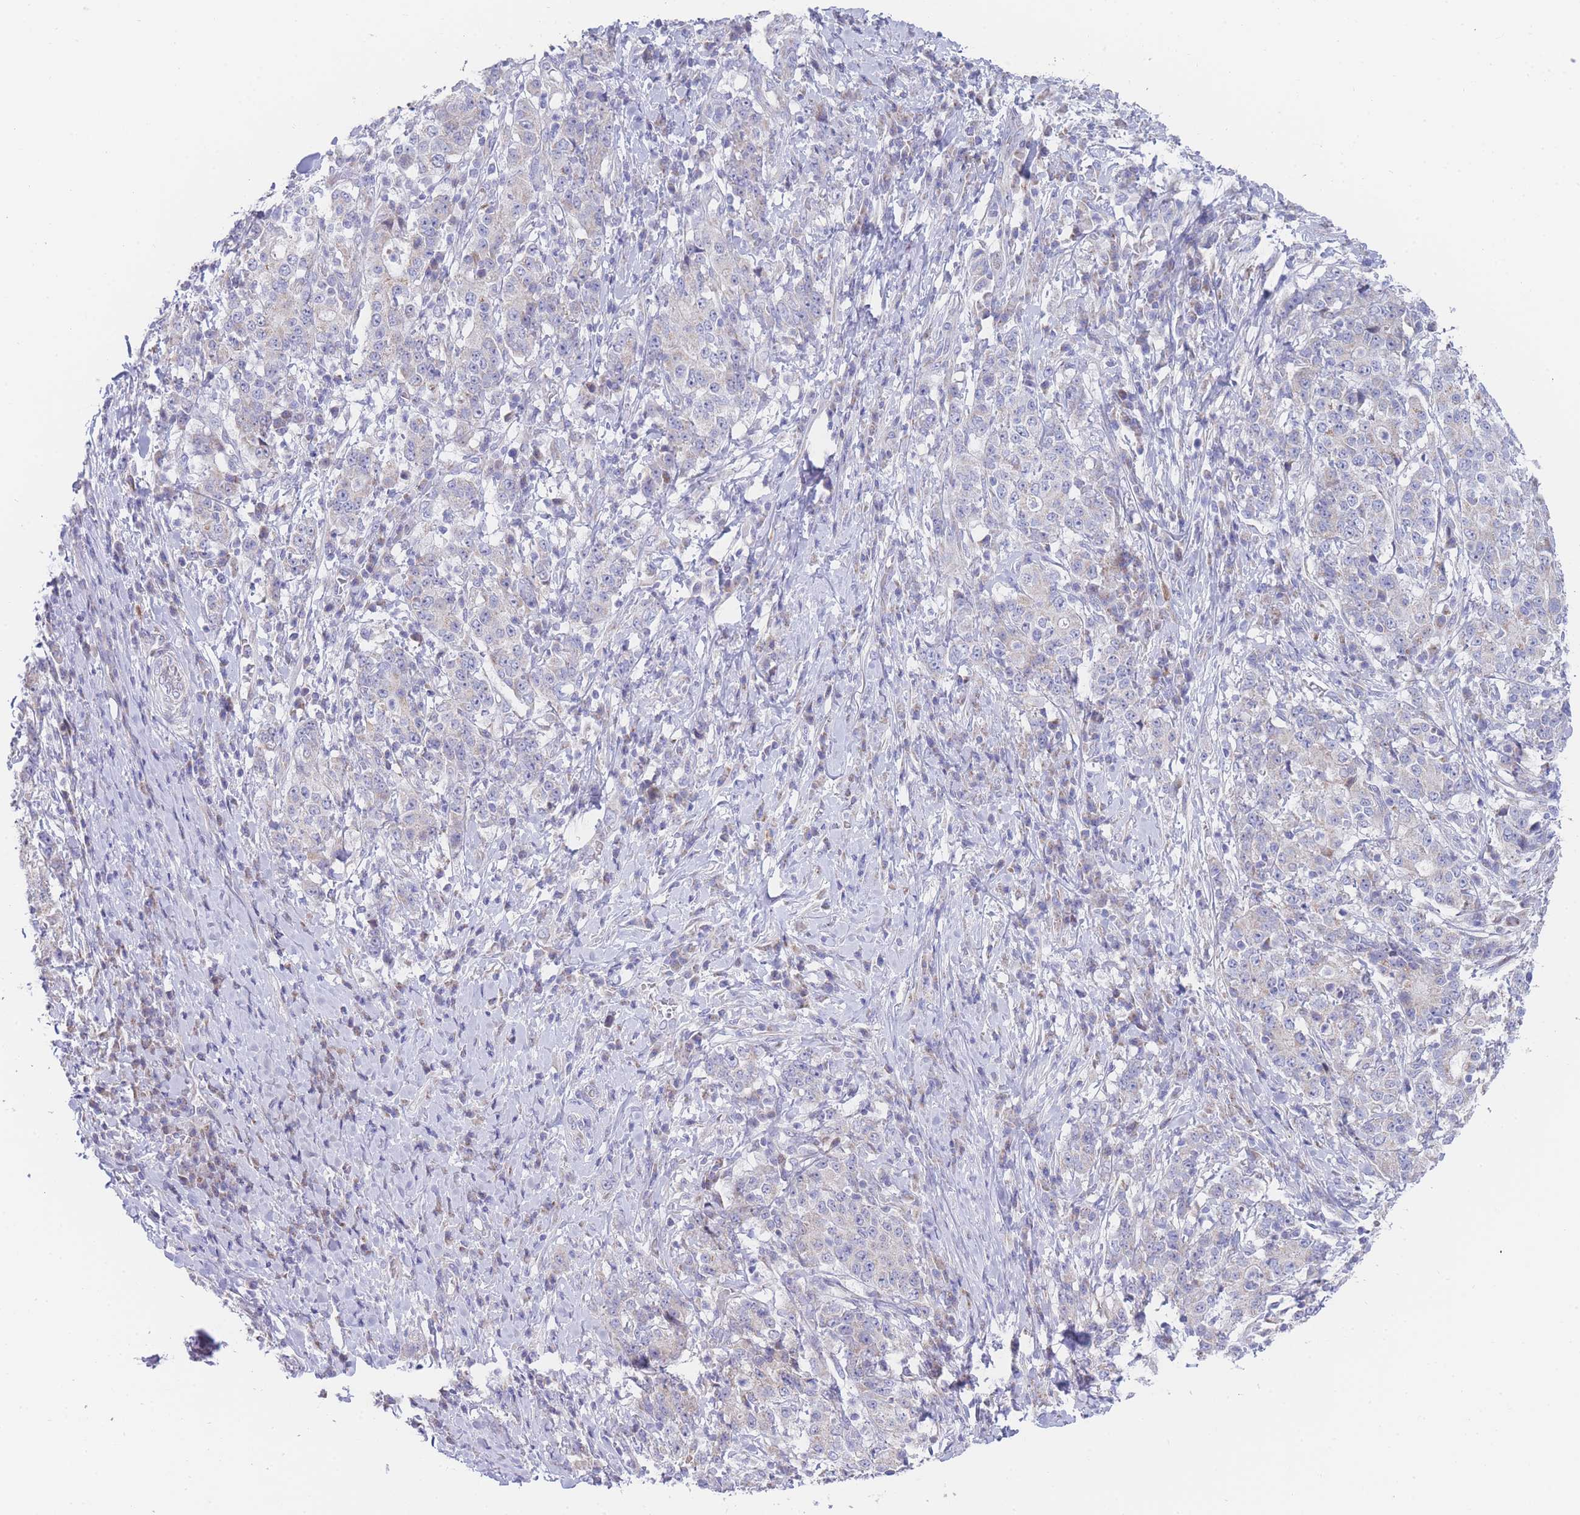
{"staining": {"intensity": "negative", "quantity": "none", "location": "none"}, "tissue": "stomach cancer", "cell_type": "Tumor cells", "image_type": "cancer", "snomed": [{"axis": "morphology", "description": "Normal tissue, NOS"}, {"axis": "morphology", "description": "Adenocarcinoma, NOS"}, {"axis": "topography", "description": "Stomach, upper"}, {"axis": "topography", "description": "Stomach"}], "caption": "High power microscopy image of an IHC micrograph of adenocarcinoma (stomach), revealing no significant staining in tumor cells.", "gene": "GPAM", "patient": {"sex": "male", "age": 59}}